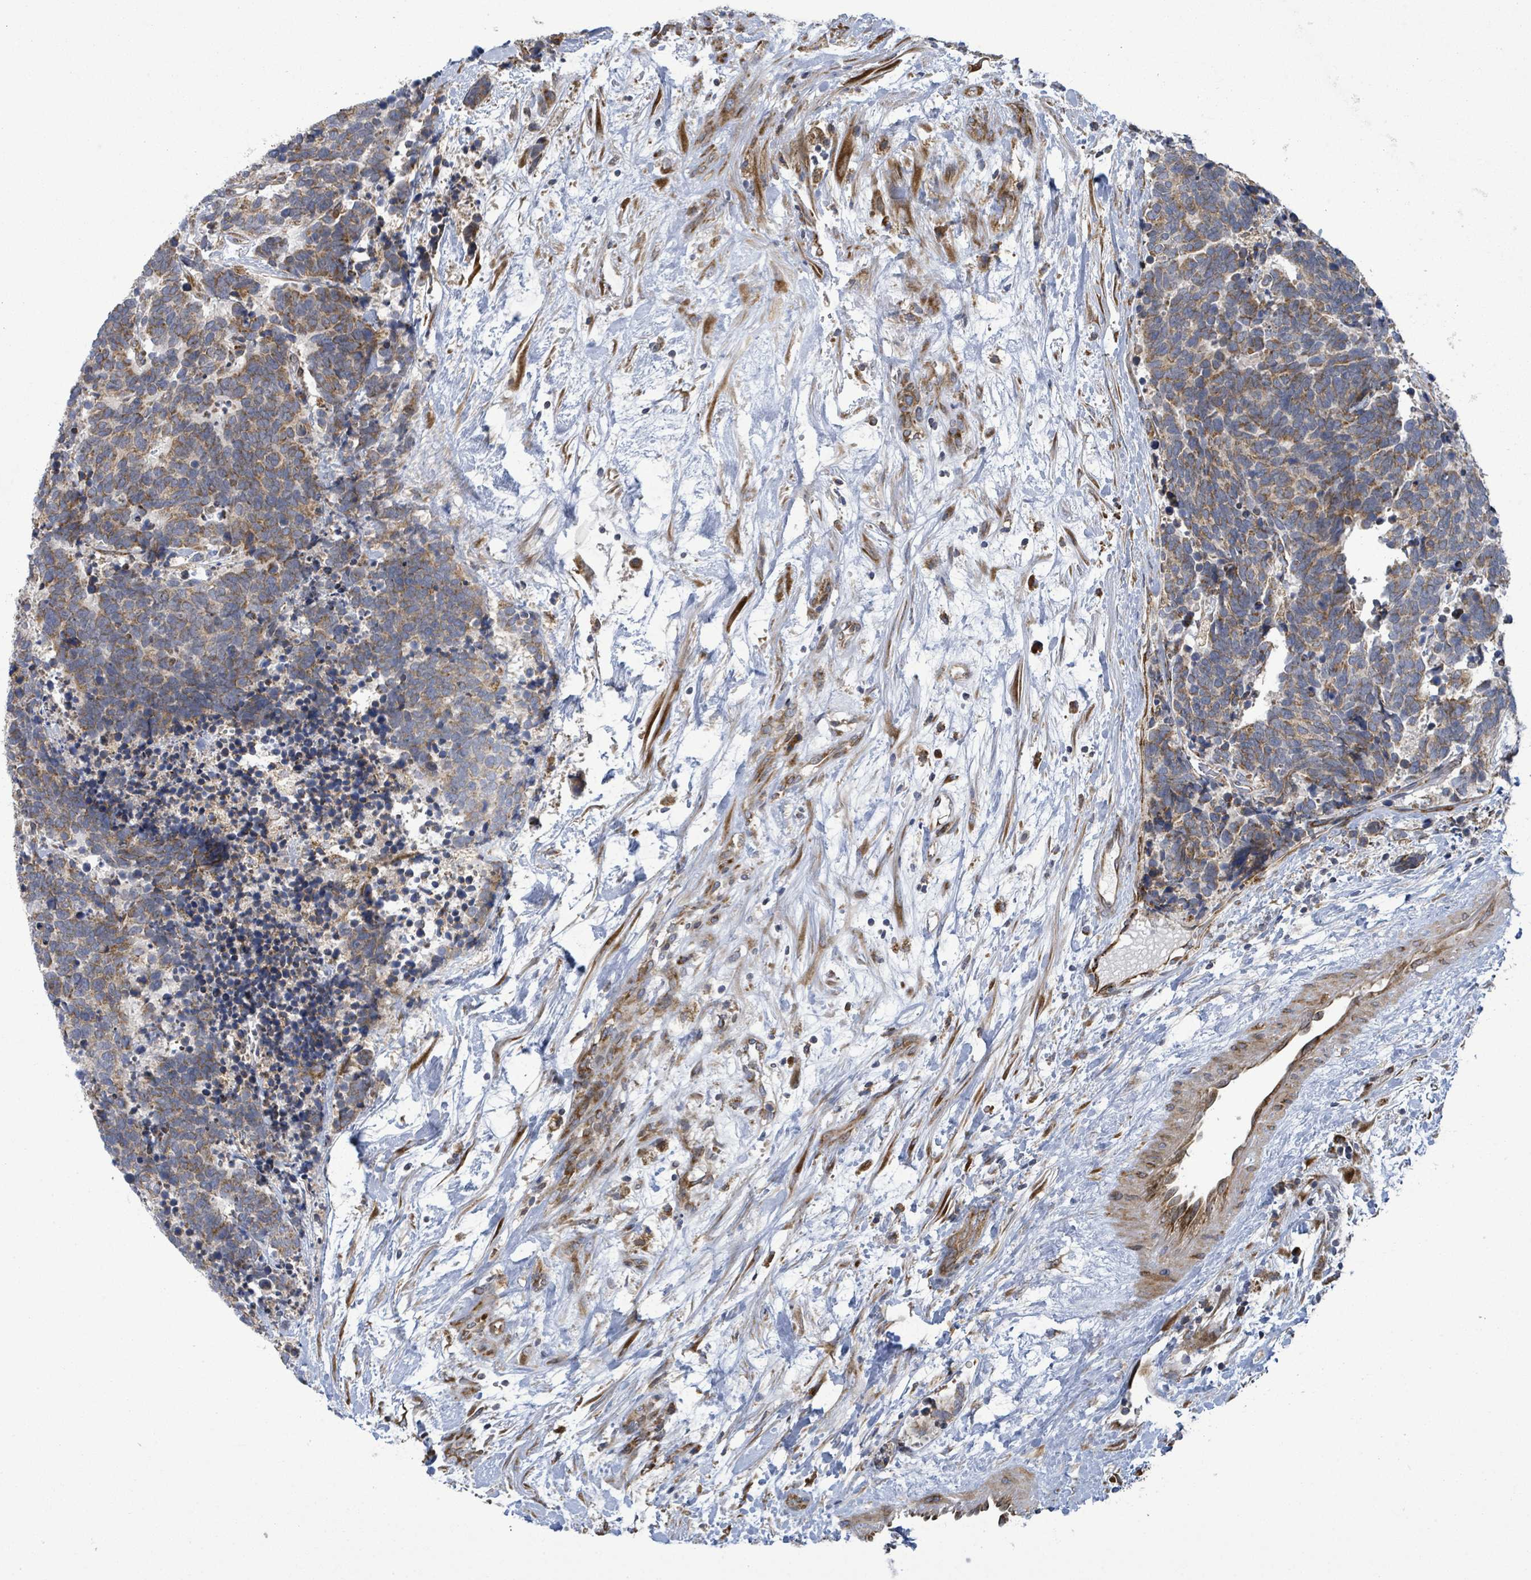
{"staining": {"intensity": "moderate", "quantity": ">75%", "location": "cytoplasmic/membranous"}, "tissue": "carcinoid", "cell_type": "Tumor cells", "image_type": "cancer", "snomed": [{"axis": "morphology", "description": "Carcinoma, NOS"}, {"axis": "morphology", "description": "Carcinoid, malignant, NOS"}, {"axis": "topography", "description": "Prostate"}], "caption": "This image demonstrates immunohistochemistry staining of carcinoid (malignant), with medium moderate cytoplasmic/membranous expression in approximately >75% of tumor cells.", "gene": "NOMO1", "patient": {"sex": "male", "age": 57}}